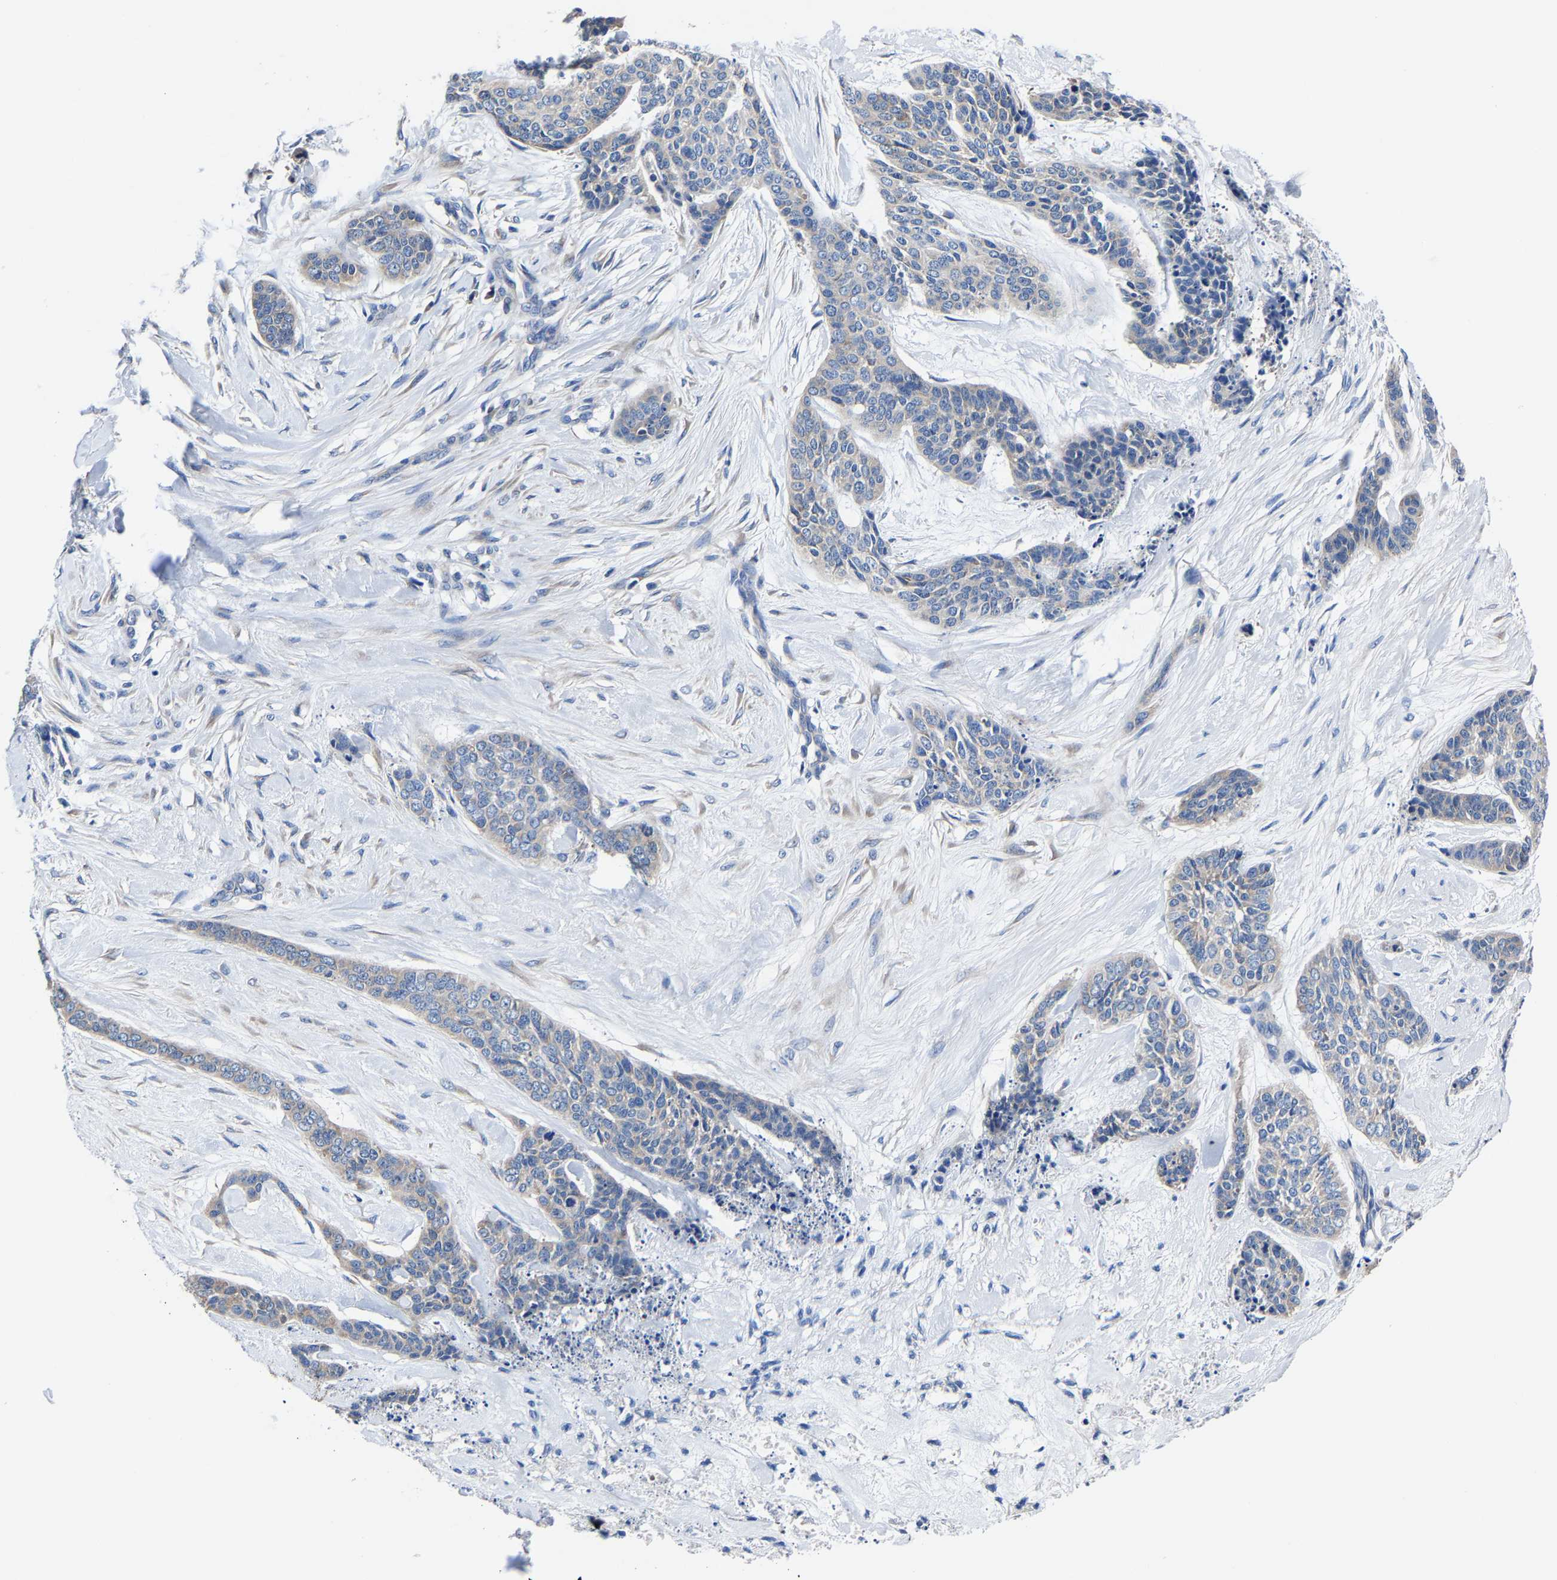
{"staining": {"intensity": "weak", "quantity": "<25%", "location": "cytoplasmic/membranous"}, "tissue": "skin cancer", "cell_type": "Tumor cells", "image_type": "cancer", "snomed": [{"axis": "morphology", "description": "Basal cell carcinoma"}, {"axis": "topography", "description": "Skin"}], "caption": "There is no significant expression in tumor cells of basal cell carcinoma (skin).", "gene": "SRPK2", "patient": {"sex": "female", "age": 64}}